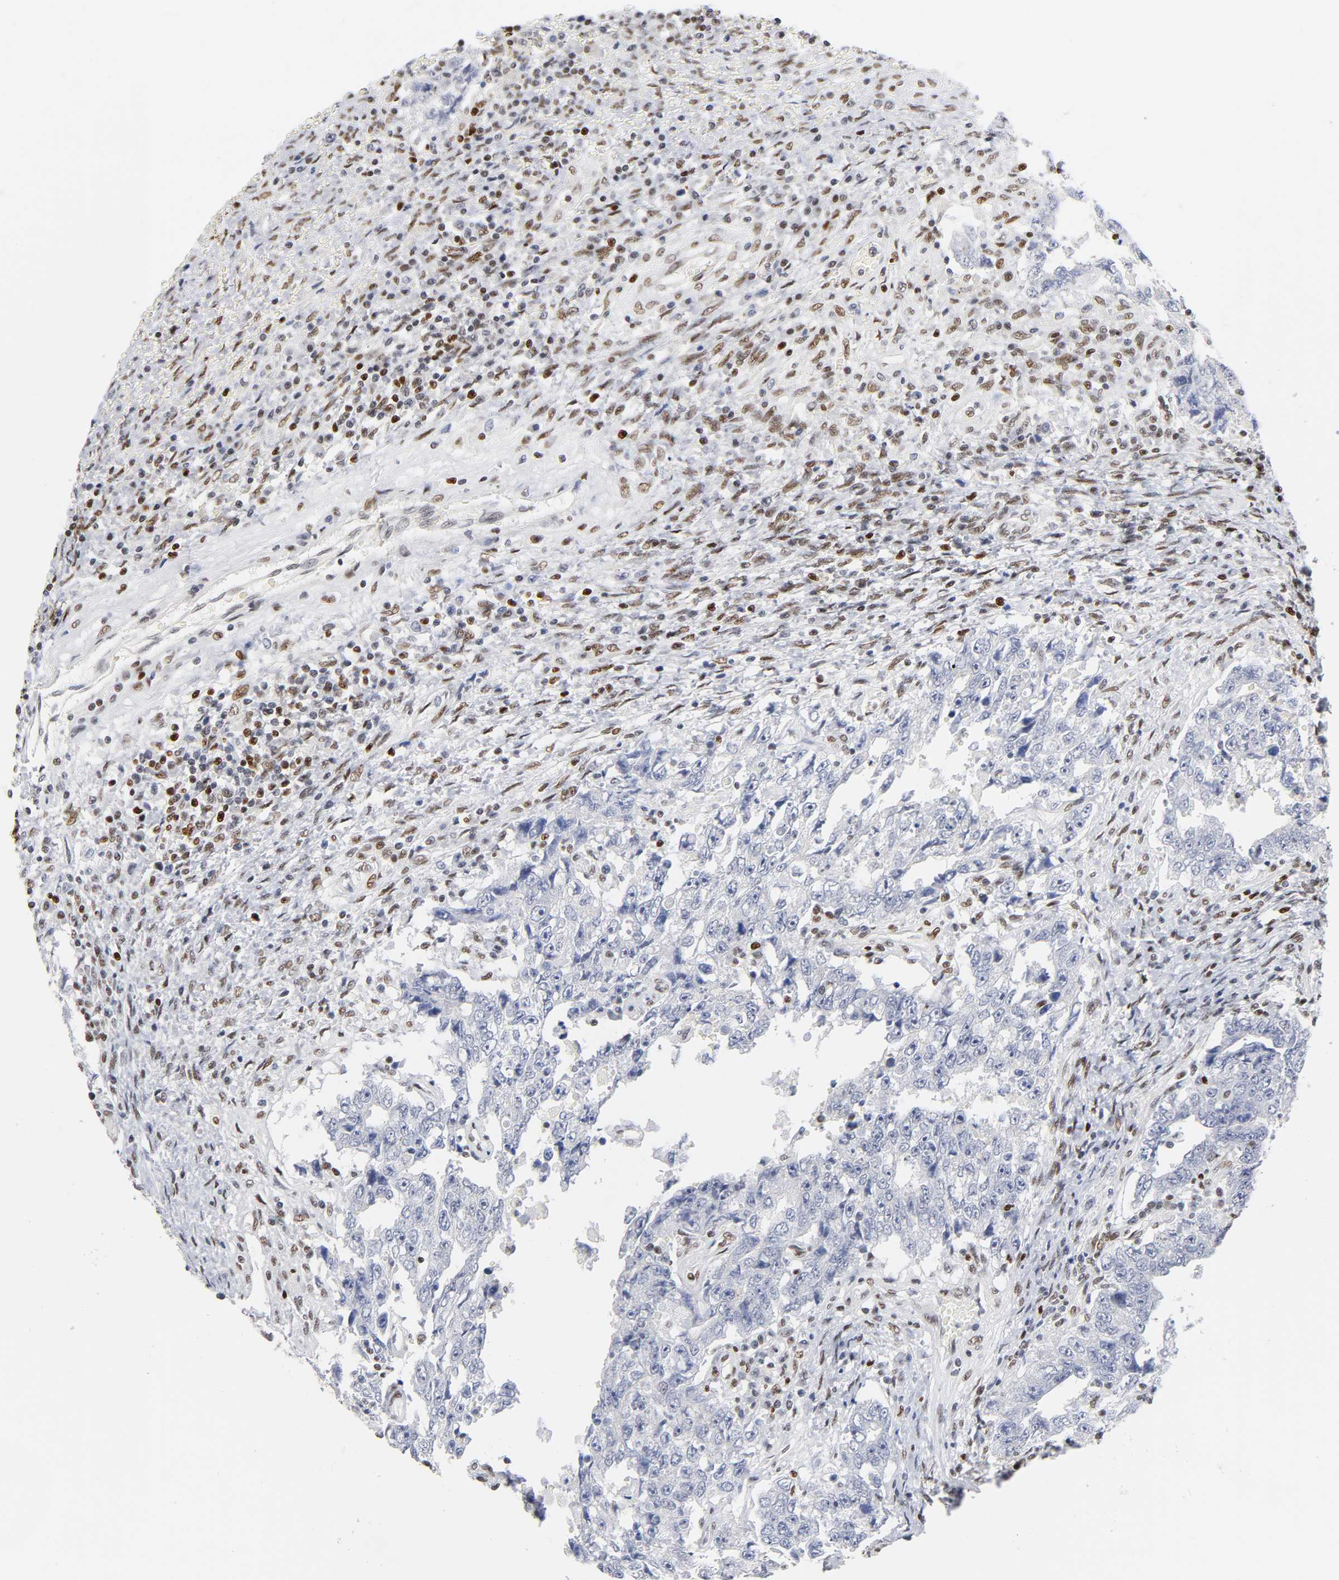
{"staining": {"intensity": "negative", "quantity": "none", "location": "none"}, "tissue": "testis cancer", "cell_type": "Tumor cells", "image_type": "cancer", "snomed": [{"axis": "morphology", "description": "Carcinoma, Embryonal, NOS"}, {"axis": "topography", "description": "Testis"}], "caption": "Immunohistochemistry of human testis embryonal carcinoma reveals no positivity in tumor cells.", "gene": "NR3C1", "patient": {"sex": "male", "age": 26}}